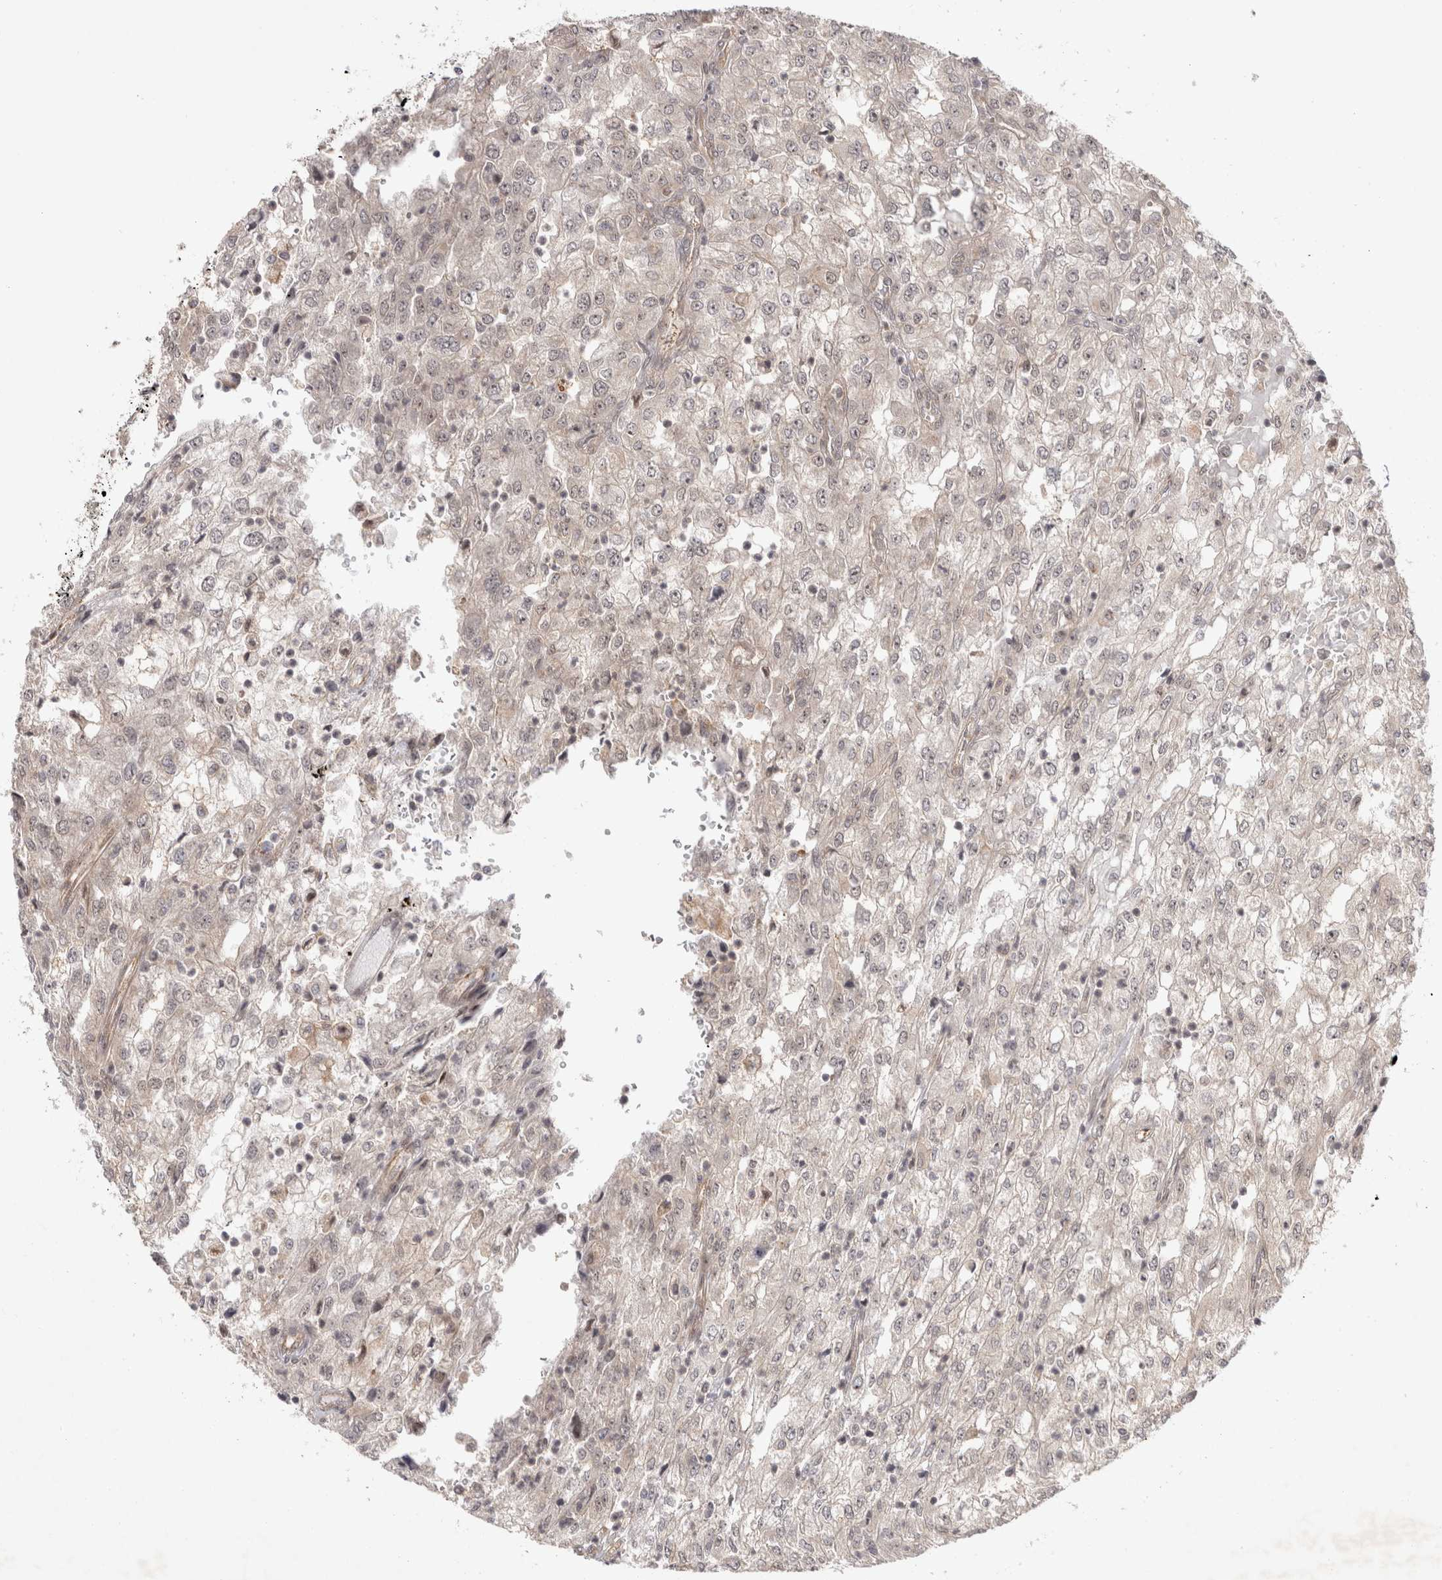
{"staining": {"intensity": "negative", "quantity": "none", "location": "none"}, "tissue": "renal cancer", "cell_type": "Tumor cells", "image_type": "cancer", "snomed": [{"axis": "morphology", "description": "Adenocarcinoma, NOS"}, {"axis": "topography", "description": "Kidney"}], "caption": "Adenocarcinoma (renal) was stained to show a protein in brown. There is no significant positivity in tumor cells. (Brightfield microscopy of DAB immunohistochemistry (IHC) at high magnification).", "gene": "ZNF318", "patient": {"sex": "female", "age": 54}}